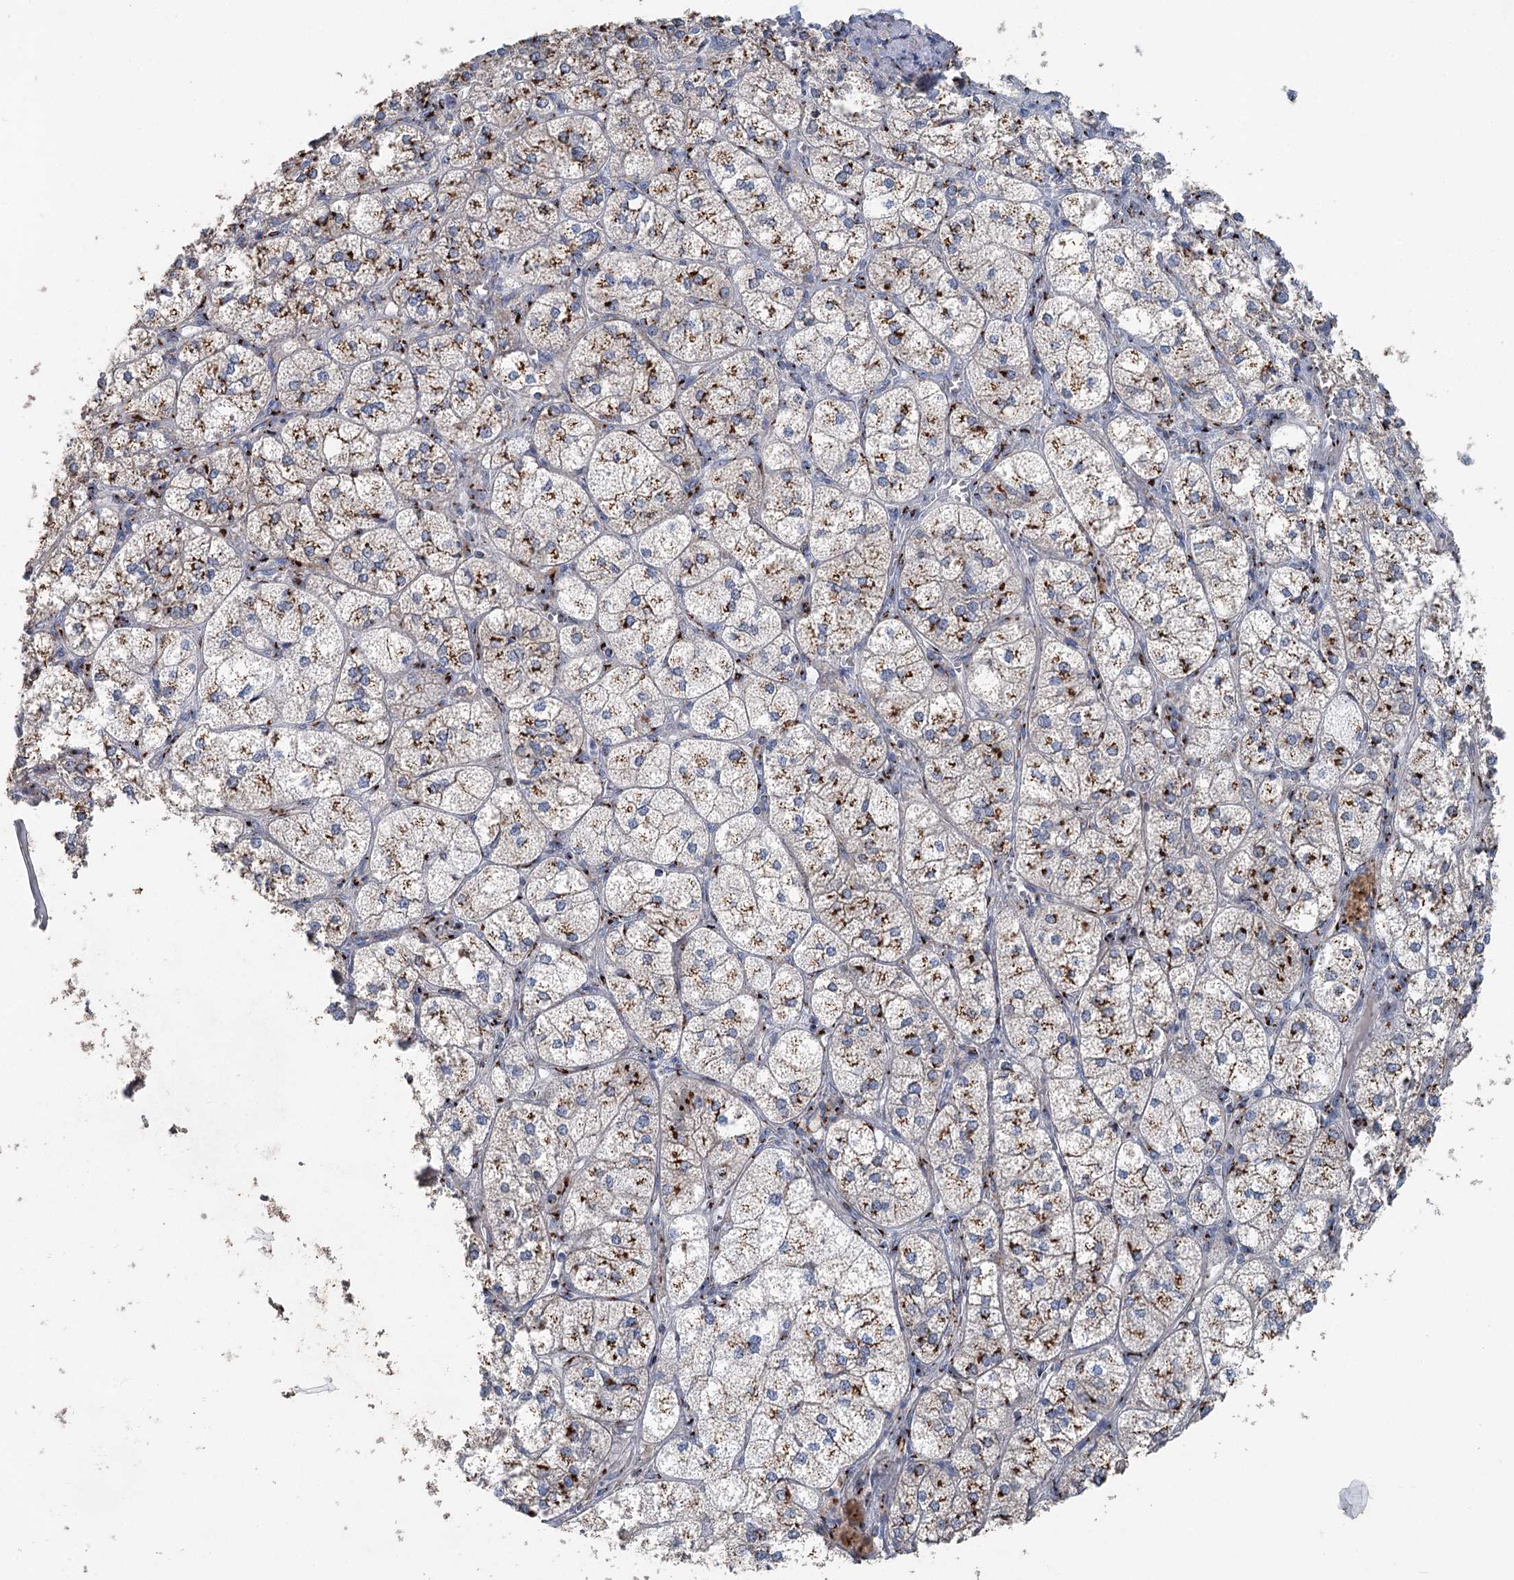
{"staining": {"intensity": "strong", "quantity": "25%-75%", "location": "cytoplasmic/membranous"}, "tissue": "adrenal gland", "cell_type": "Glandular cells", "image_type": "normal", "snomed": [{"axis": "morphology", "description": "Normal tissue, NOS"}, {"axis": "topography", "description": "Adrenal gland"}], "caption": "High-power microscopy captured an immunohistochemistry (IHC) photomicrograph of benign adrenal gland, revealing strong cytoplasmic/membranous staining in about 25%-75% of glandular cells. Nuclei are stained in blue.", "gene": "ITIH5", "patient": {"sex": "female", "age": 61}}